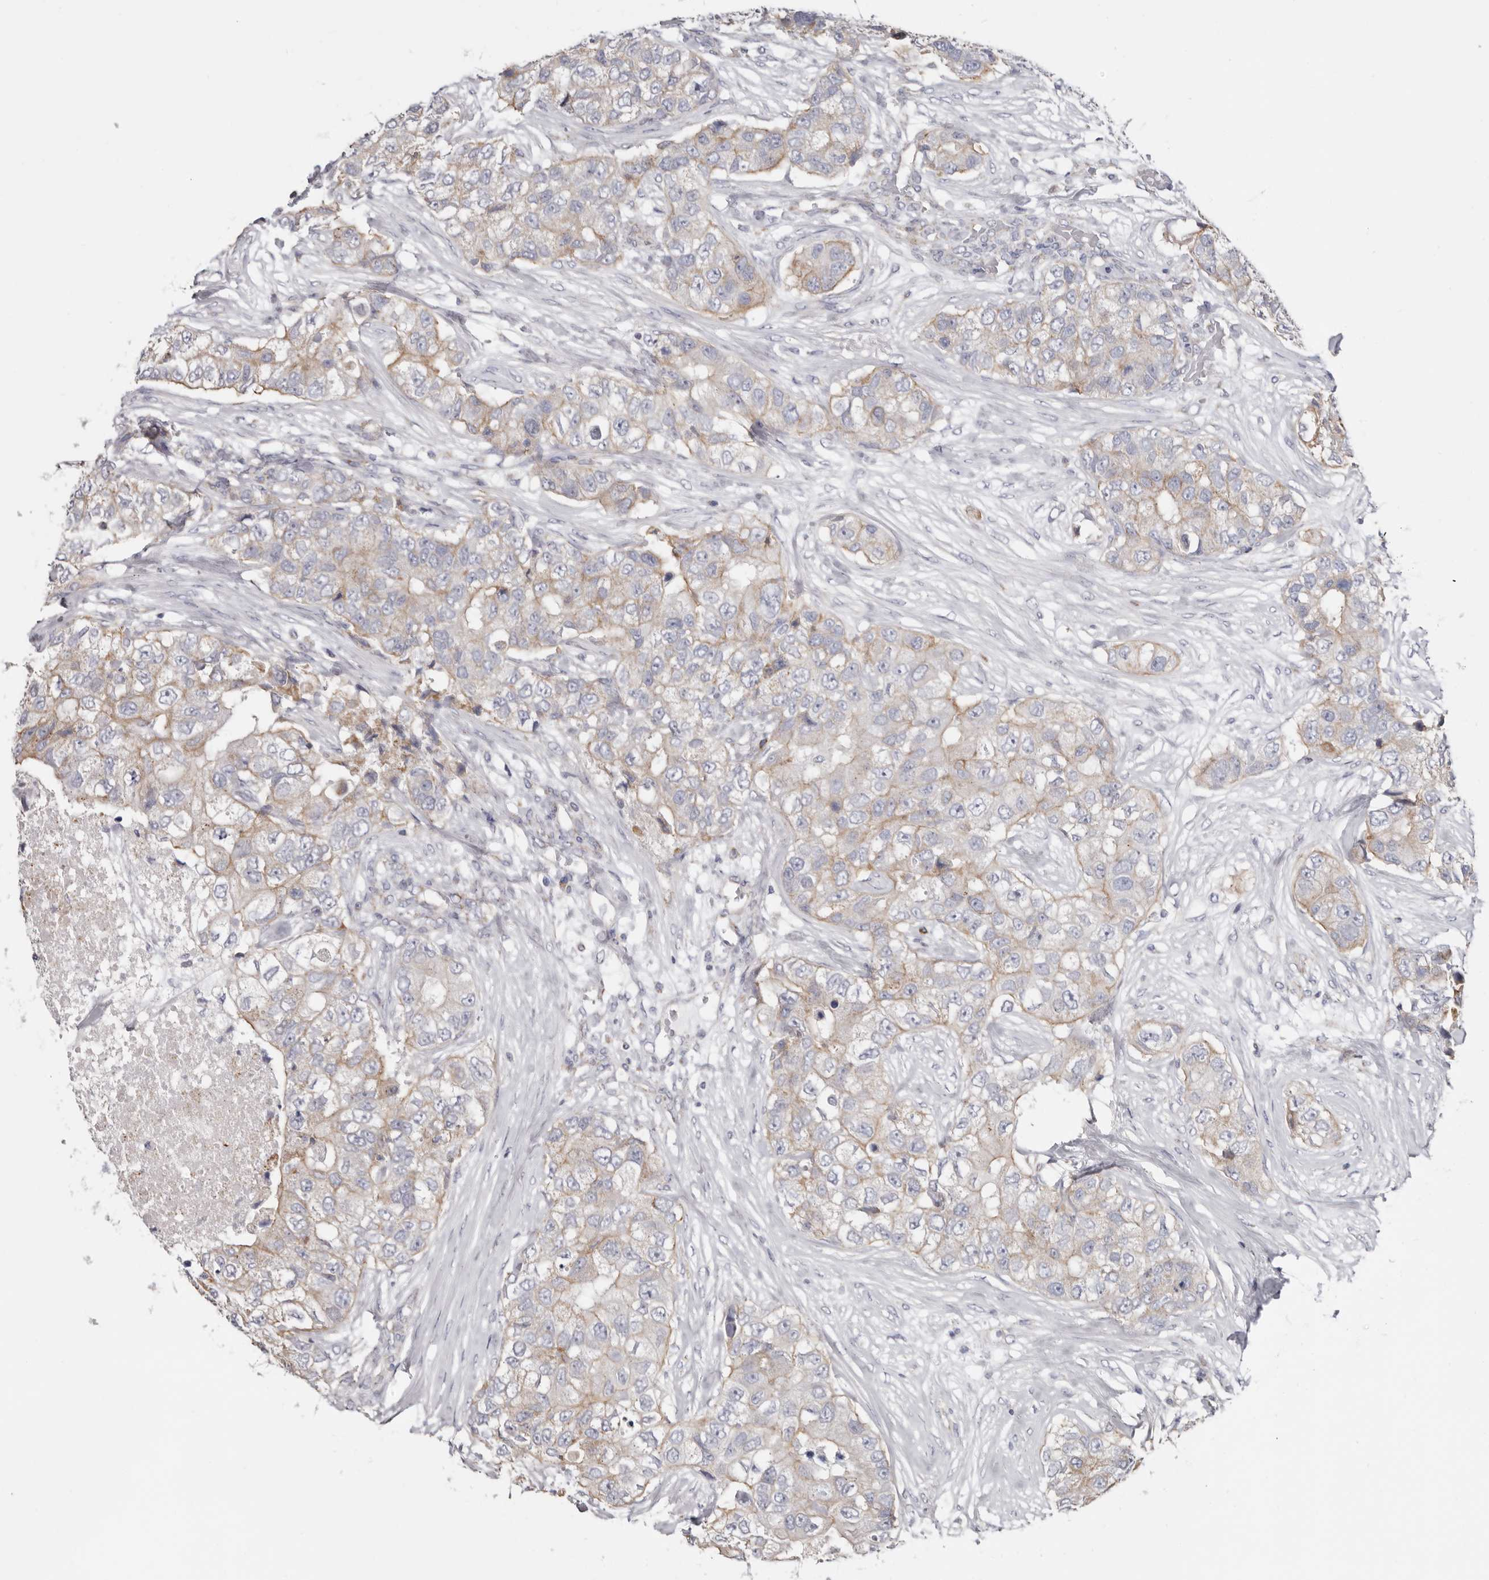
{"staining": {"intensity": "weak", "quantity": "25%-75%", "location": "cytoplasmic/membranous"}, "tissue": "breast cancer", "cell_type": "Tumor cells", "image_type": "cancer", "snomed": [{"axis": "morphology", "description": "Duct carcinoma"}, {"axis": "topography", "description": "Breast"}], "caption": "Invasive ductal carcinoma (breast) stained for a protein (brown) shows weak cytoplasmic/membranous positive positivity in about 25%-75% of tumor cells.", "gene": "RSPO2", "patient": {"sex": "female", "age": 62}}